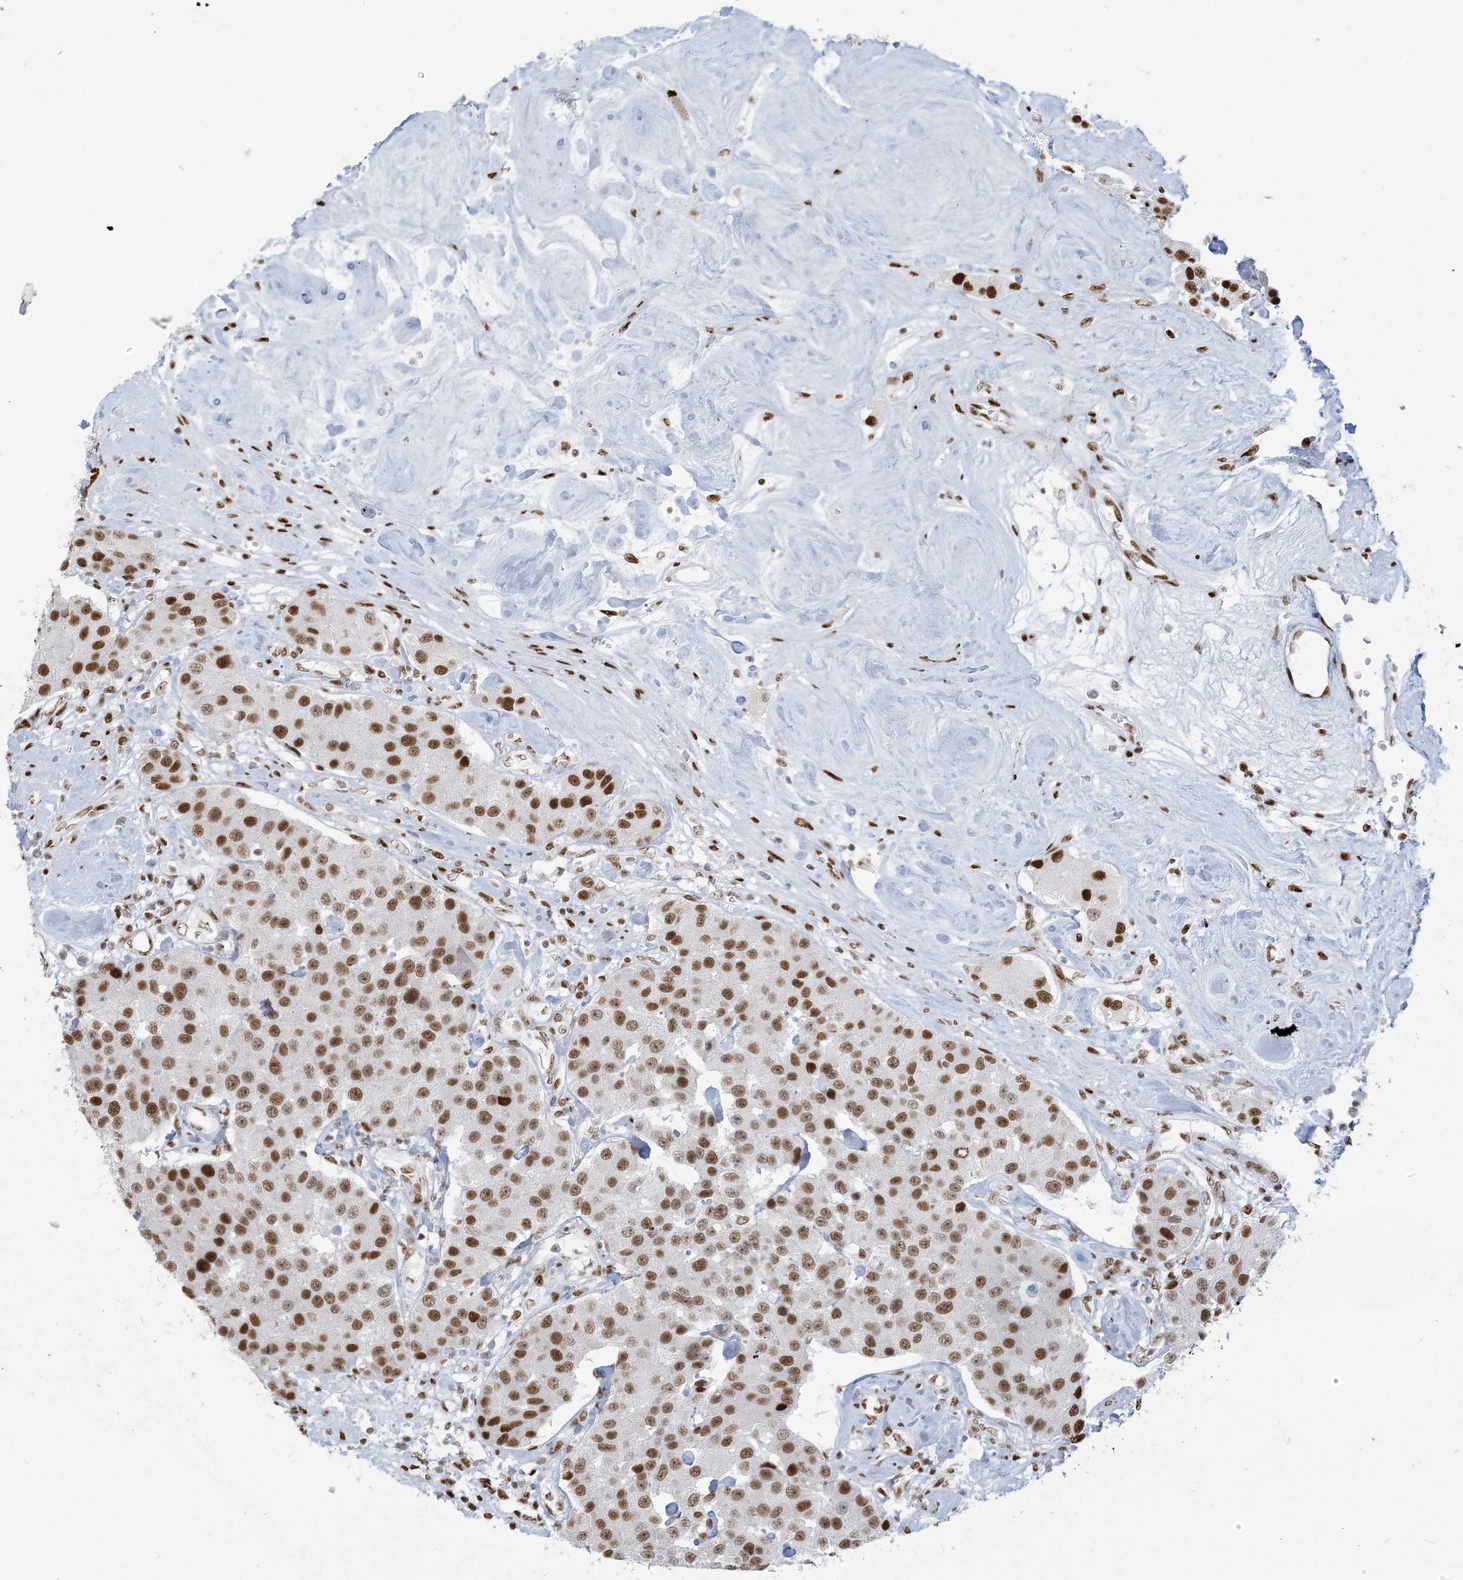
{"staining": {"intensity": "strong", "quantity": ">75%", "location": "nuclear"}, "tissue": "carcinoid", "cell_type": "Tumor cells", "image_type": "cancer", "snomed": [{"axis": "morphology", "description": "Carcinoid, malignant, NOS"}, {"axis": "topography", "description": "Pancreas"}], "caption": "The photomicrograph displays staining of carcinoid (malignant), revealing strong nuclear protein staining (brown color) within tumor cells.", "gene": "STAG1", "patient": {"sex": "male", "age": 41}}